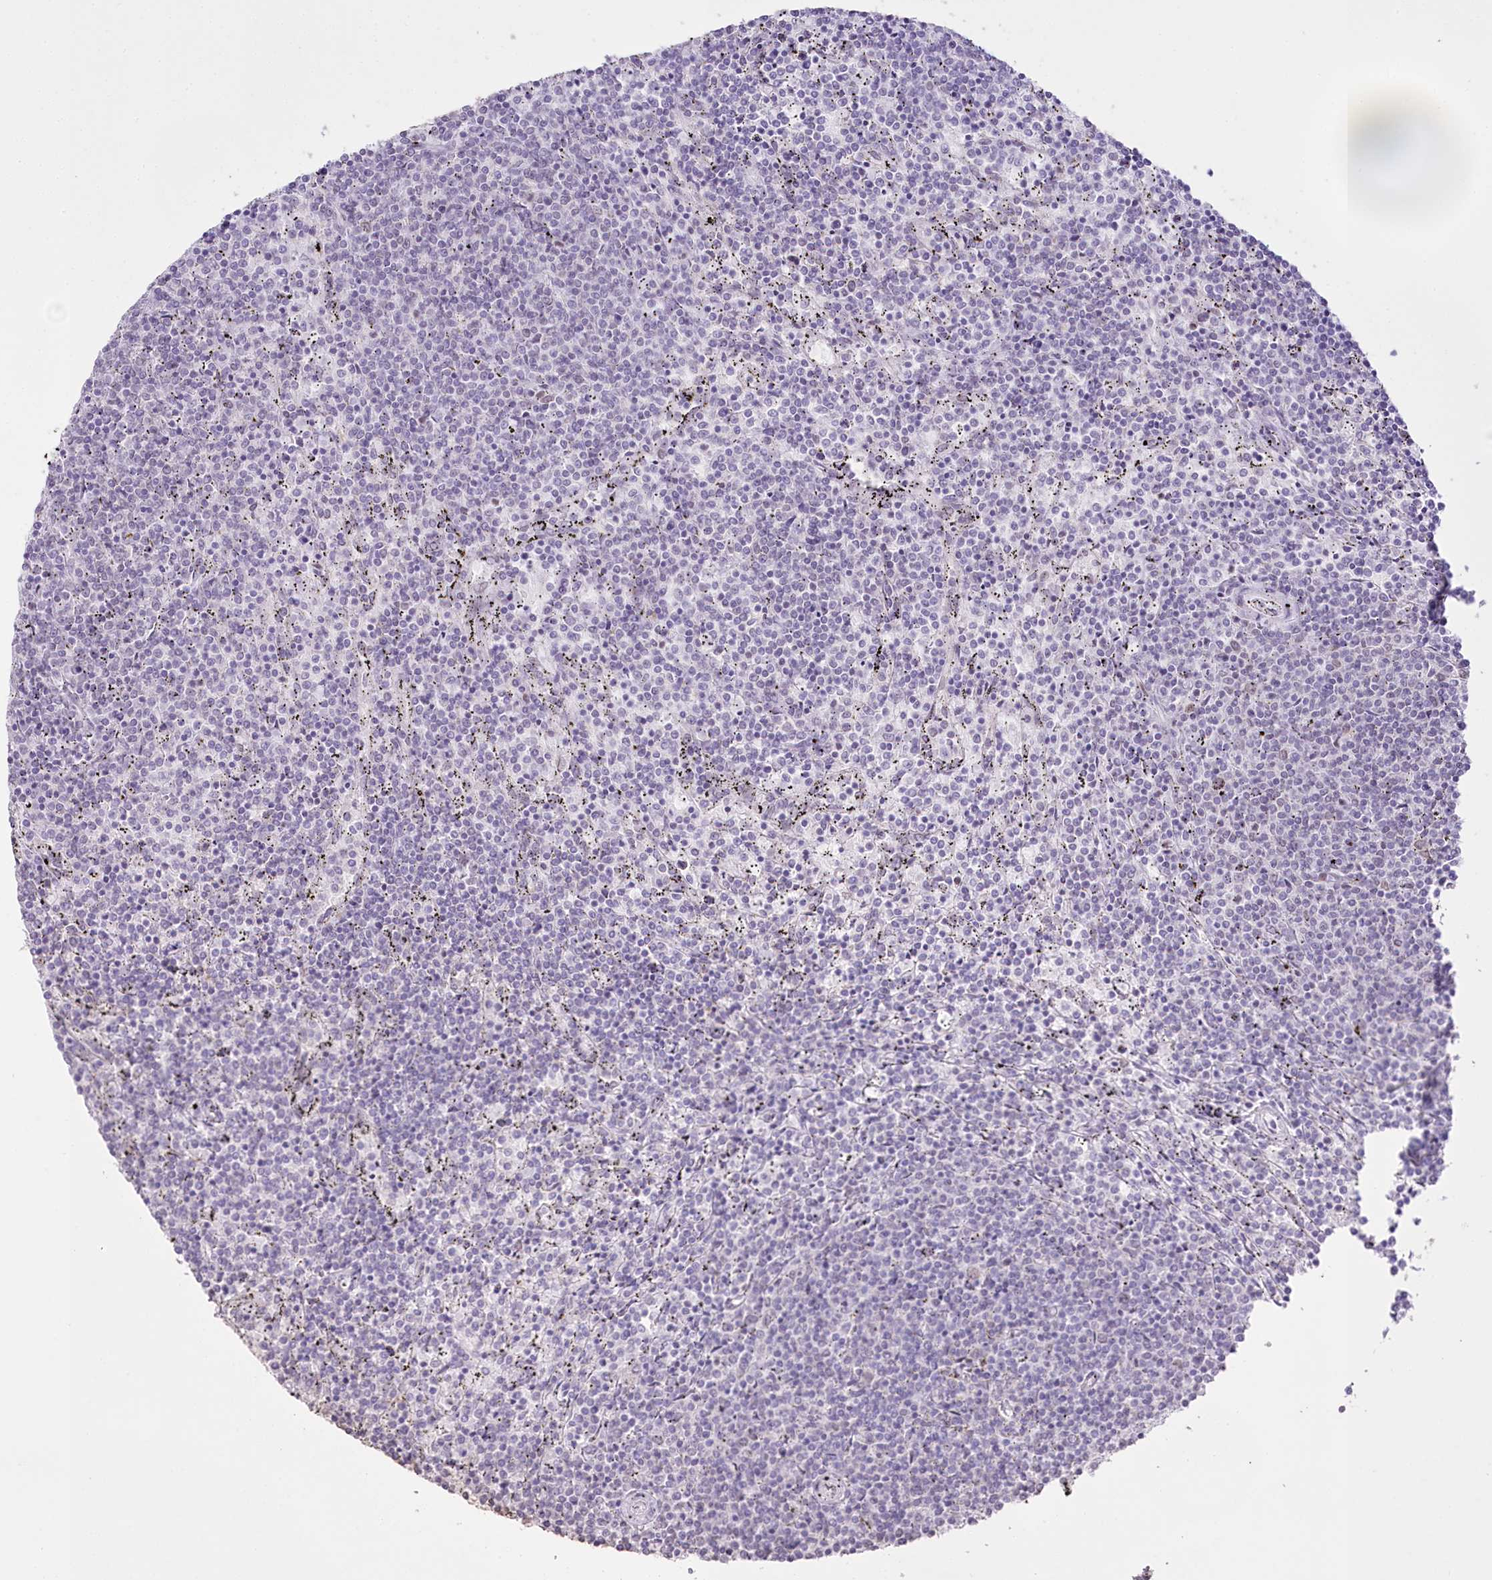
{"staining": {"intensity": "negative", "quantity": "none", "location": "none"}, "tissue": "lymphoma", "cell_type": "Tumor cells", "image_type": "cancer", "snomed": [{"axis": "morphology", "description": "Malignant lymphoma, non-Hodgkin's type, Low grade"}, {"axis": "topography", "description": "Spleen"}], "caption": "Immunohistochemistry (IHC) image of lymphoma stained for a protein (brown), which displays no staining in tumor cells.", "gene": "SLC39A10", "patient": {"sex": "female", "age": 50}}